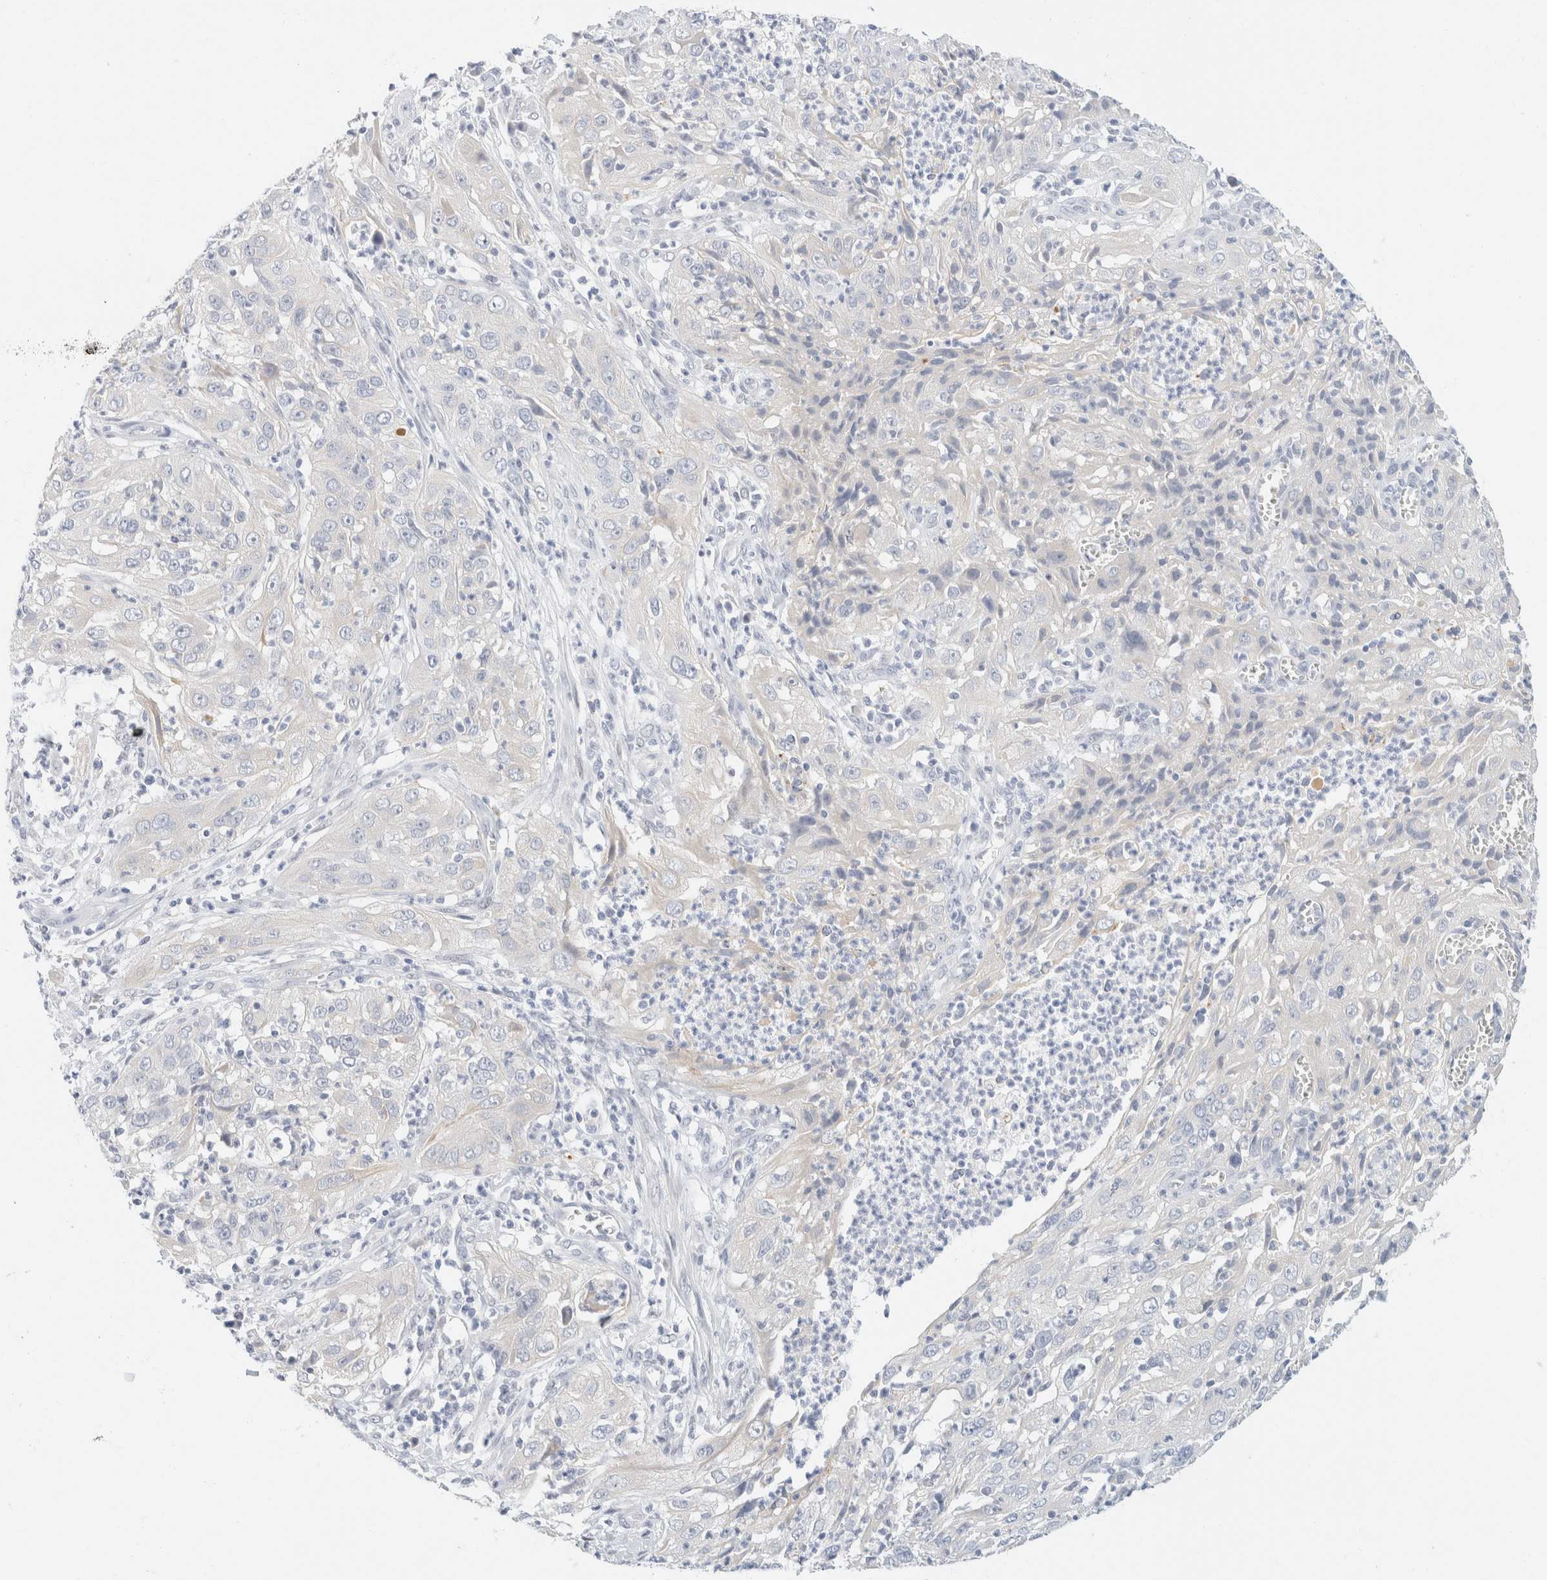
{"staining": {"intensity": "negative", "quantity": "none", "location": "none"}, "tissue": "cervical cancer", "cell_type": "Tumor cells", "image_type": "cancer", "snomed": [{"axis": "morphology", "description": "Squamous cell carcinoma, NOS"}, {"axis": "topography", "description": "Cervix"}], "caption": "Tumor cells are negative for brown protein staining in cervical squamous cell carcinoma. (DAB IHC with hematoxylin counter stain).", "gene": "KRT20", "patient": {"sex": "female", "age": 32}}